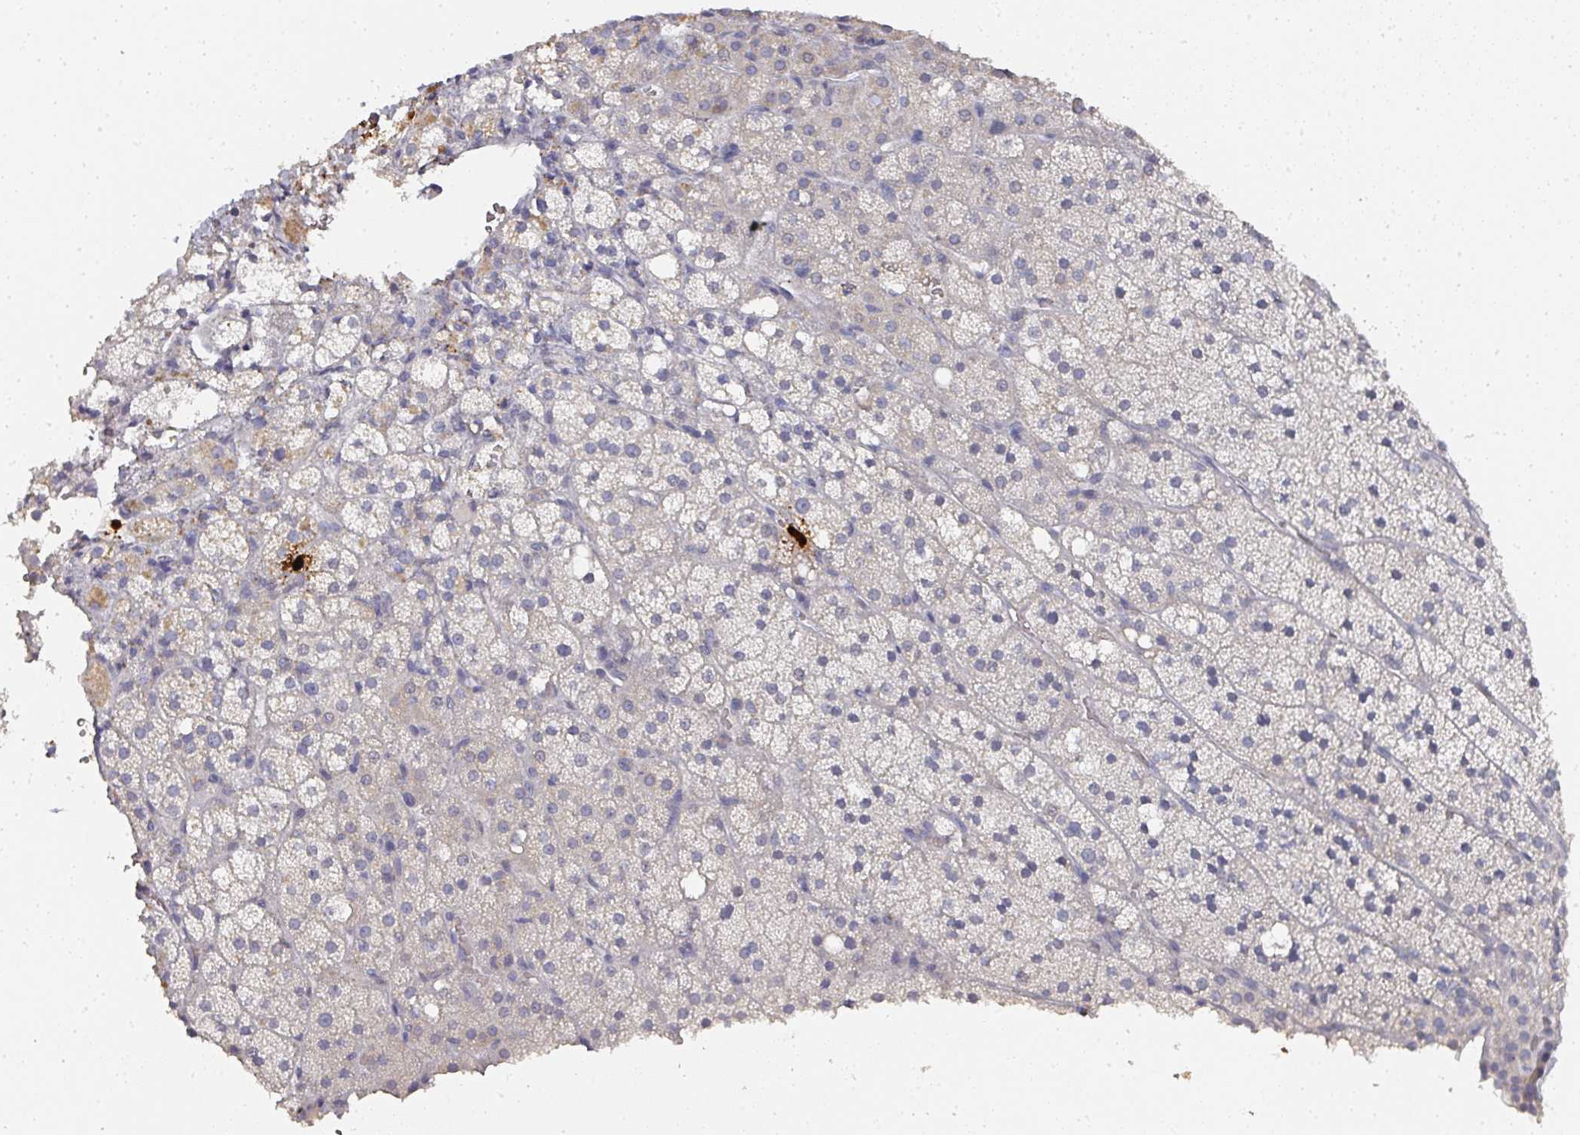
{"staining": {"intensity": "moderate", "quantity": "<25%", "location": "cytoplasmic/membranous"}, "tissue": "adrenal gland", "cell_type": "Glandular cells", "image_type": "normal", "snomed": [{"axis": "morphology", "description": "Normal tissue, NOS"}, {"axis": "topography", "description": "Adrenal gland"}], "caption": "This image shows benign adrenal gland stained with IHC to label a protein in brown. The cytoplasmic/membranous of glandular cells show moderate positivity for the protein. Nuclei are counter-stained blue.", "gene": "CAMP", "patient": {"sex": "male", "age": 53}}